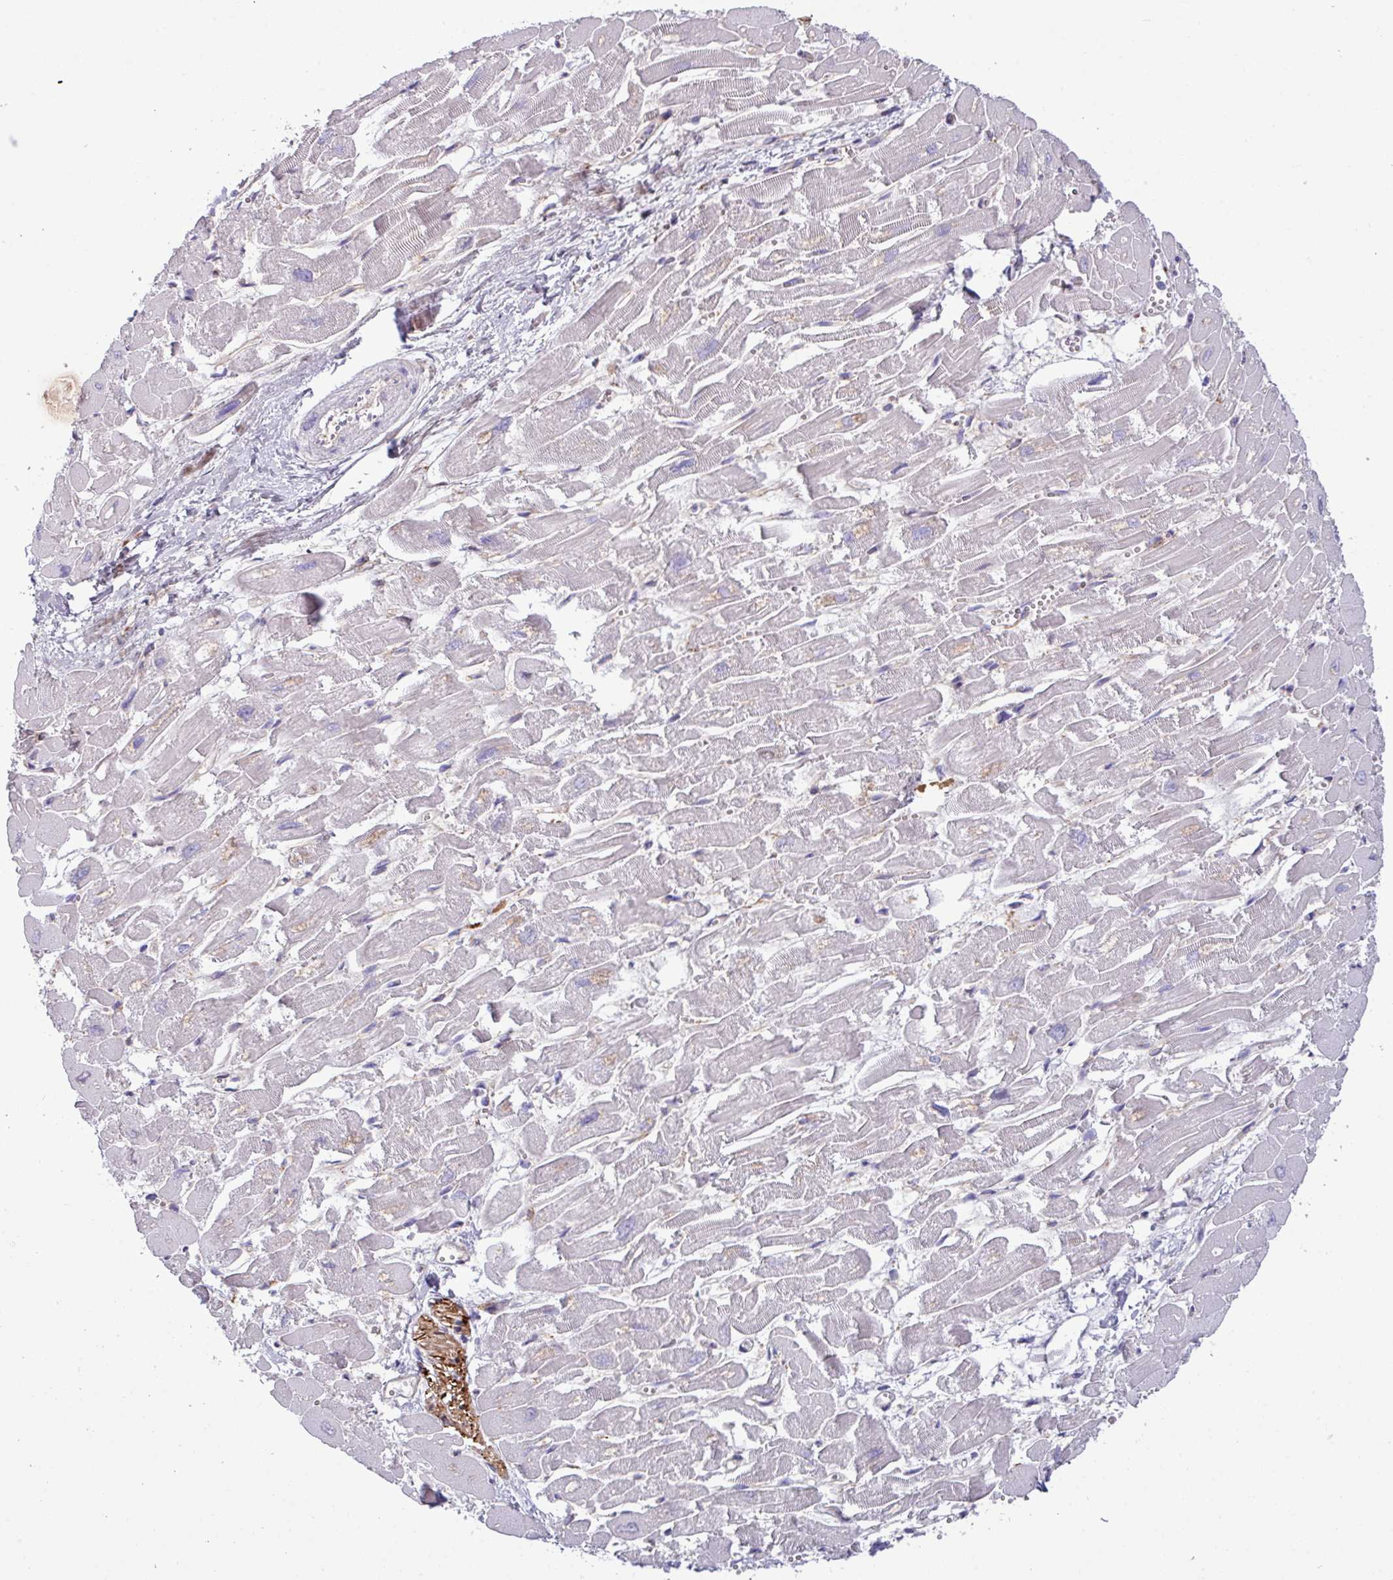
{"staining": {"intensity": "weak", "quantity": "<25%", "location": "cytoplasmic/membranous"}, "tissue": "heart muscle", "cell_type": "Cardiomyocytes", "image_type": "normal", "snomed": [{"axis": "morphology", "description": "Normal tissue, NOS"}, {"axis": "topography", "description": "Heart"}], "caption": "High magnification brightfield microscopy of normal heart muscle stained with DAB (brown) and counterstained with hematoxylin (blue): cardiomyocytes show no significant staining. (DAB immunohistochemistry, high magnification).", "gene": "KIRREL3", "patient": {"sex": "male", "age": 54}}